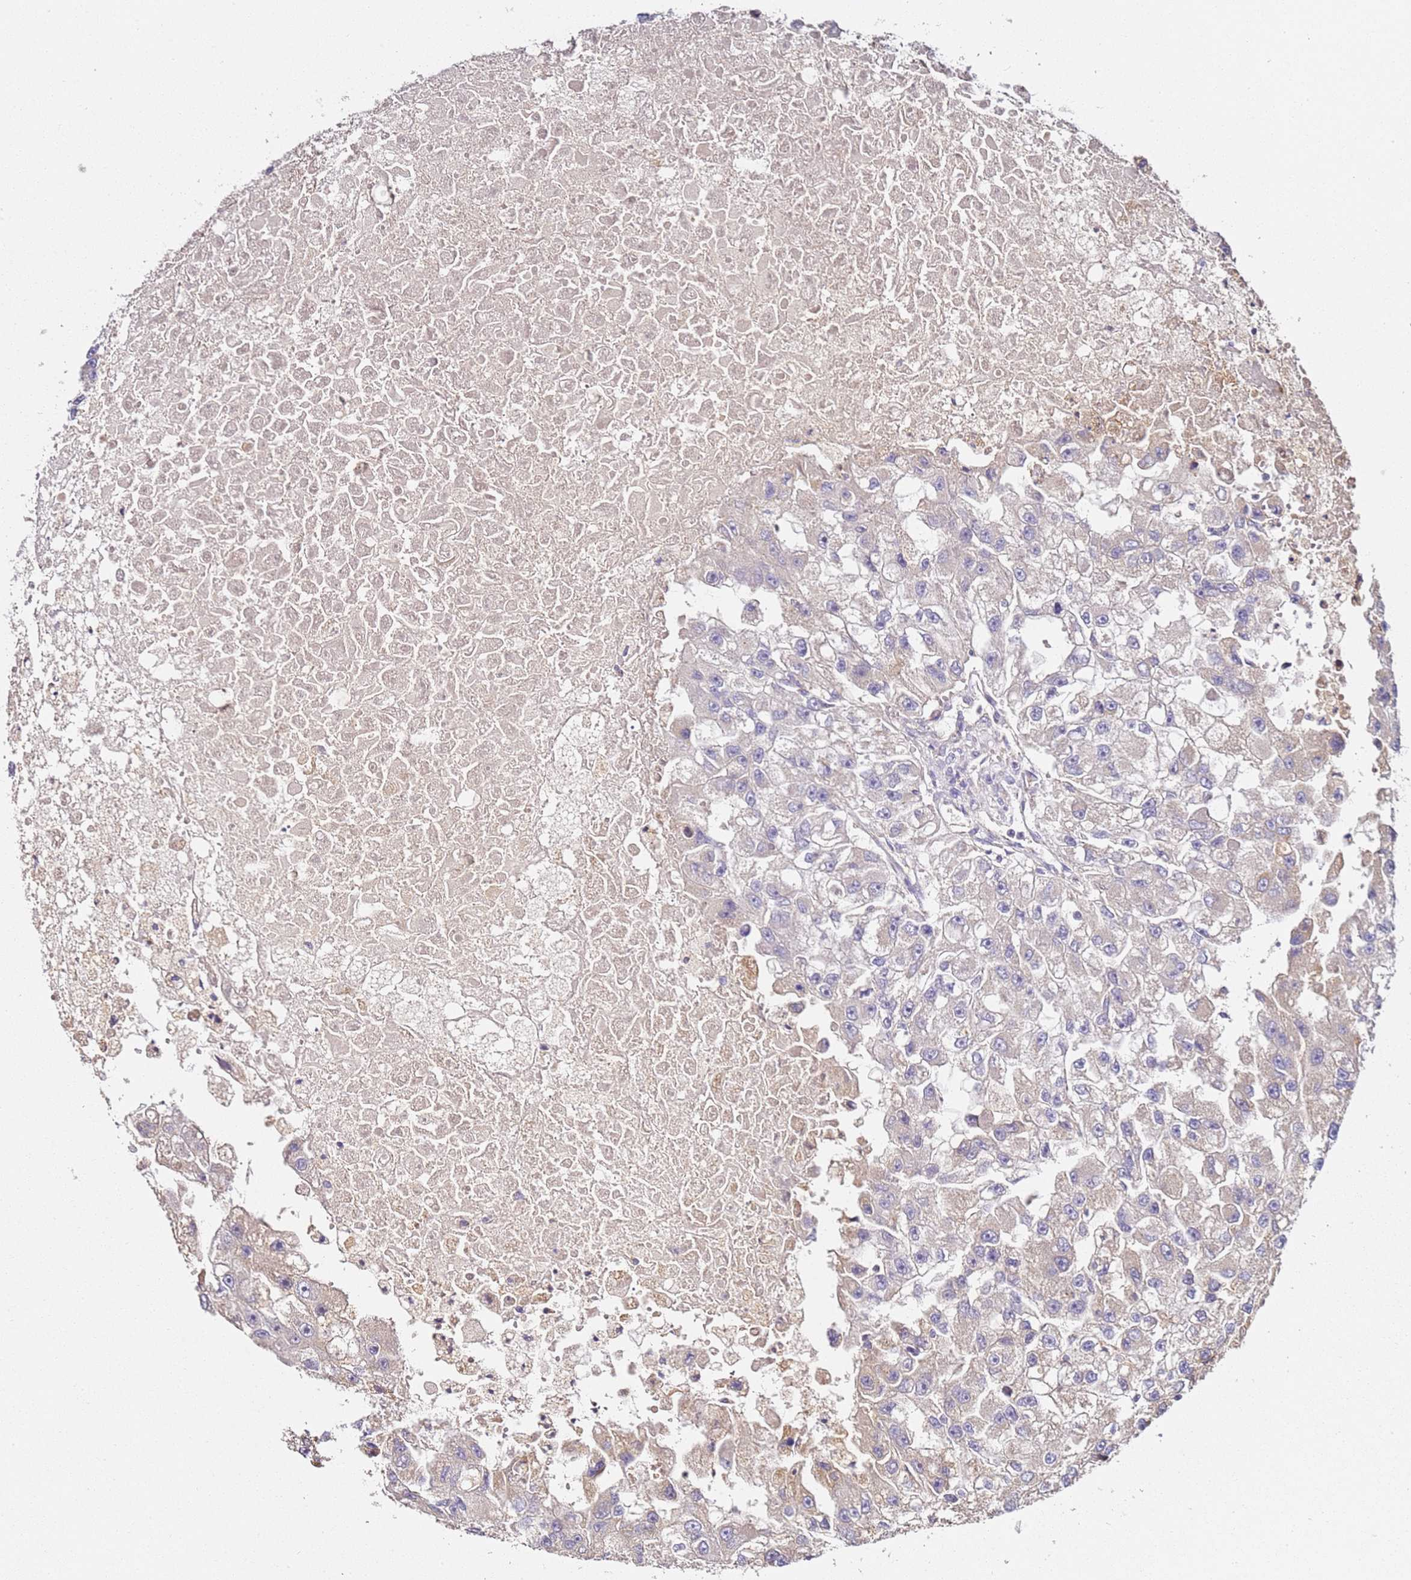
{"staining": {"intensity": "negative", "quantity": "none", "location": "none"}, "tissue": "renal cancer", "cell_type": "Tumor cells", "image_type": "cancer", "snomed": [{"axis": "morphology", "description": "Adenocarcinoma, NOS"}, {"axis": "topography", "description": "Kidney"}], "caption": "There is no significant expression in tumor cells of renal cancer.", "gene": "OR2B11", "patient": {"sex": "male", "age": 63}}